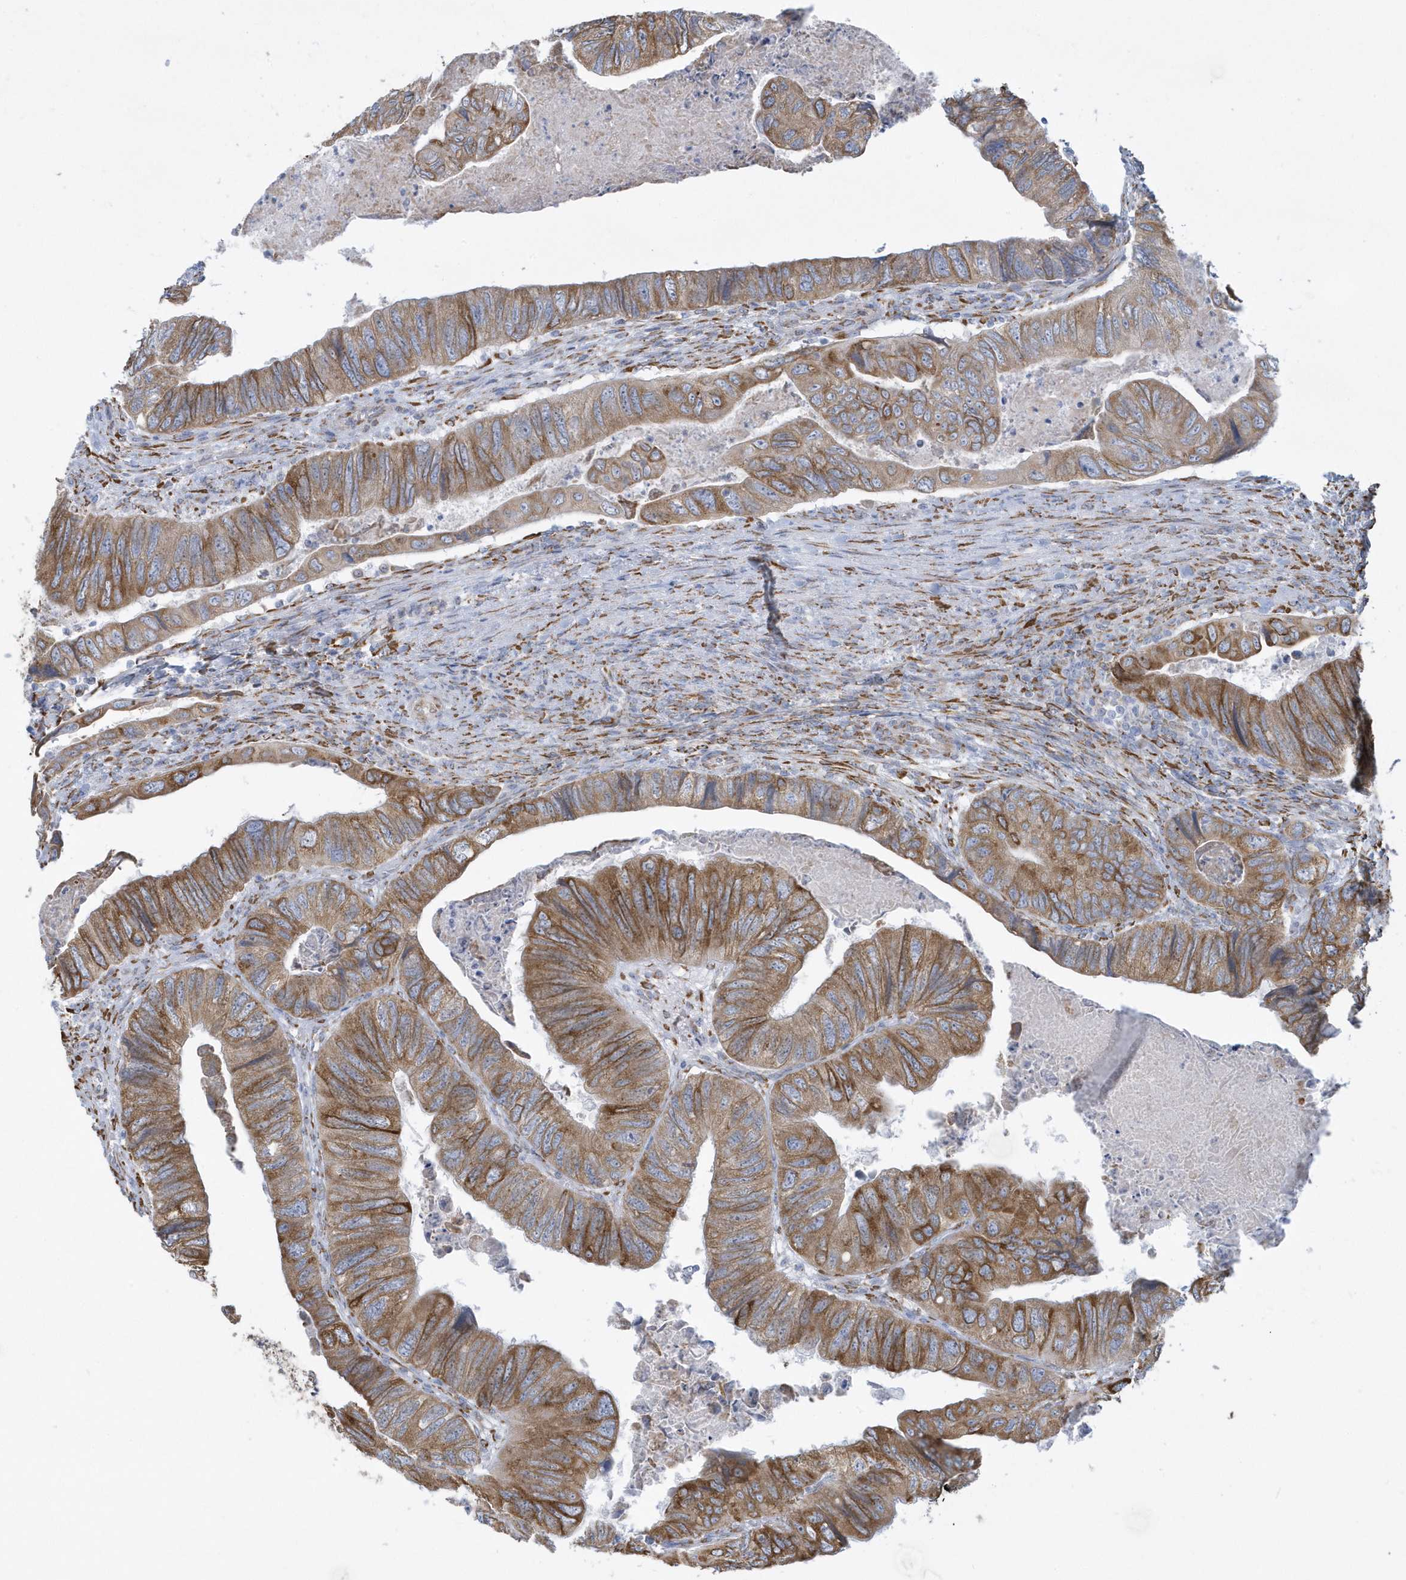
{"staining": {"intensity": "moderate", "quantity": ">75%", "location": "cytoplasmic/membranous"}, "tissue": "colorectal cancer", "cell_type": "Tumor cells", "image_type": "cancer", "snomed": [{"axis": "morphology", "description": "Adenocarcinoma, NOS"}, {"axis": "topography", "description": "Rectum"}], "caption": "Brown immunohistochemical staining in human adenocarcinoma (colorectal) exhibits moderate cytoplasmic/membranous expression in about >75% of tumor cells.", "gene": "DCAF1", "patient": {"sex": "male", "age": 63}}